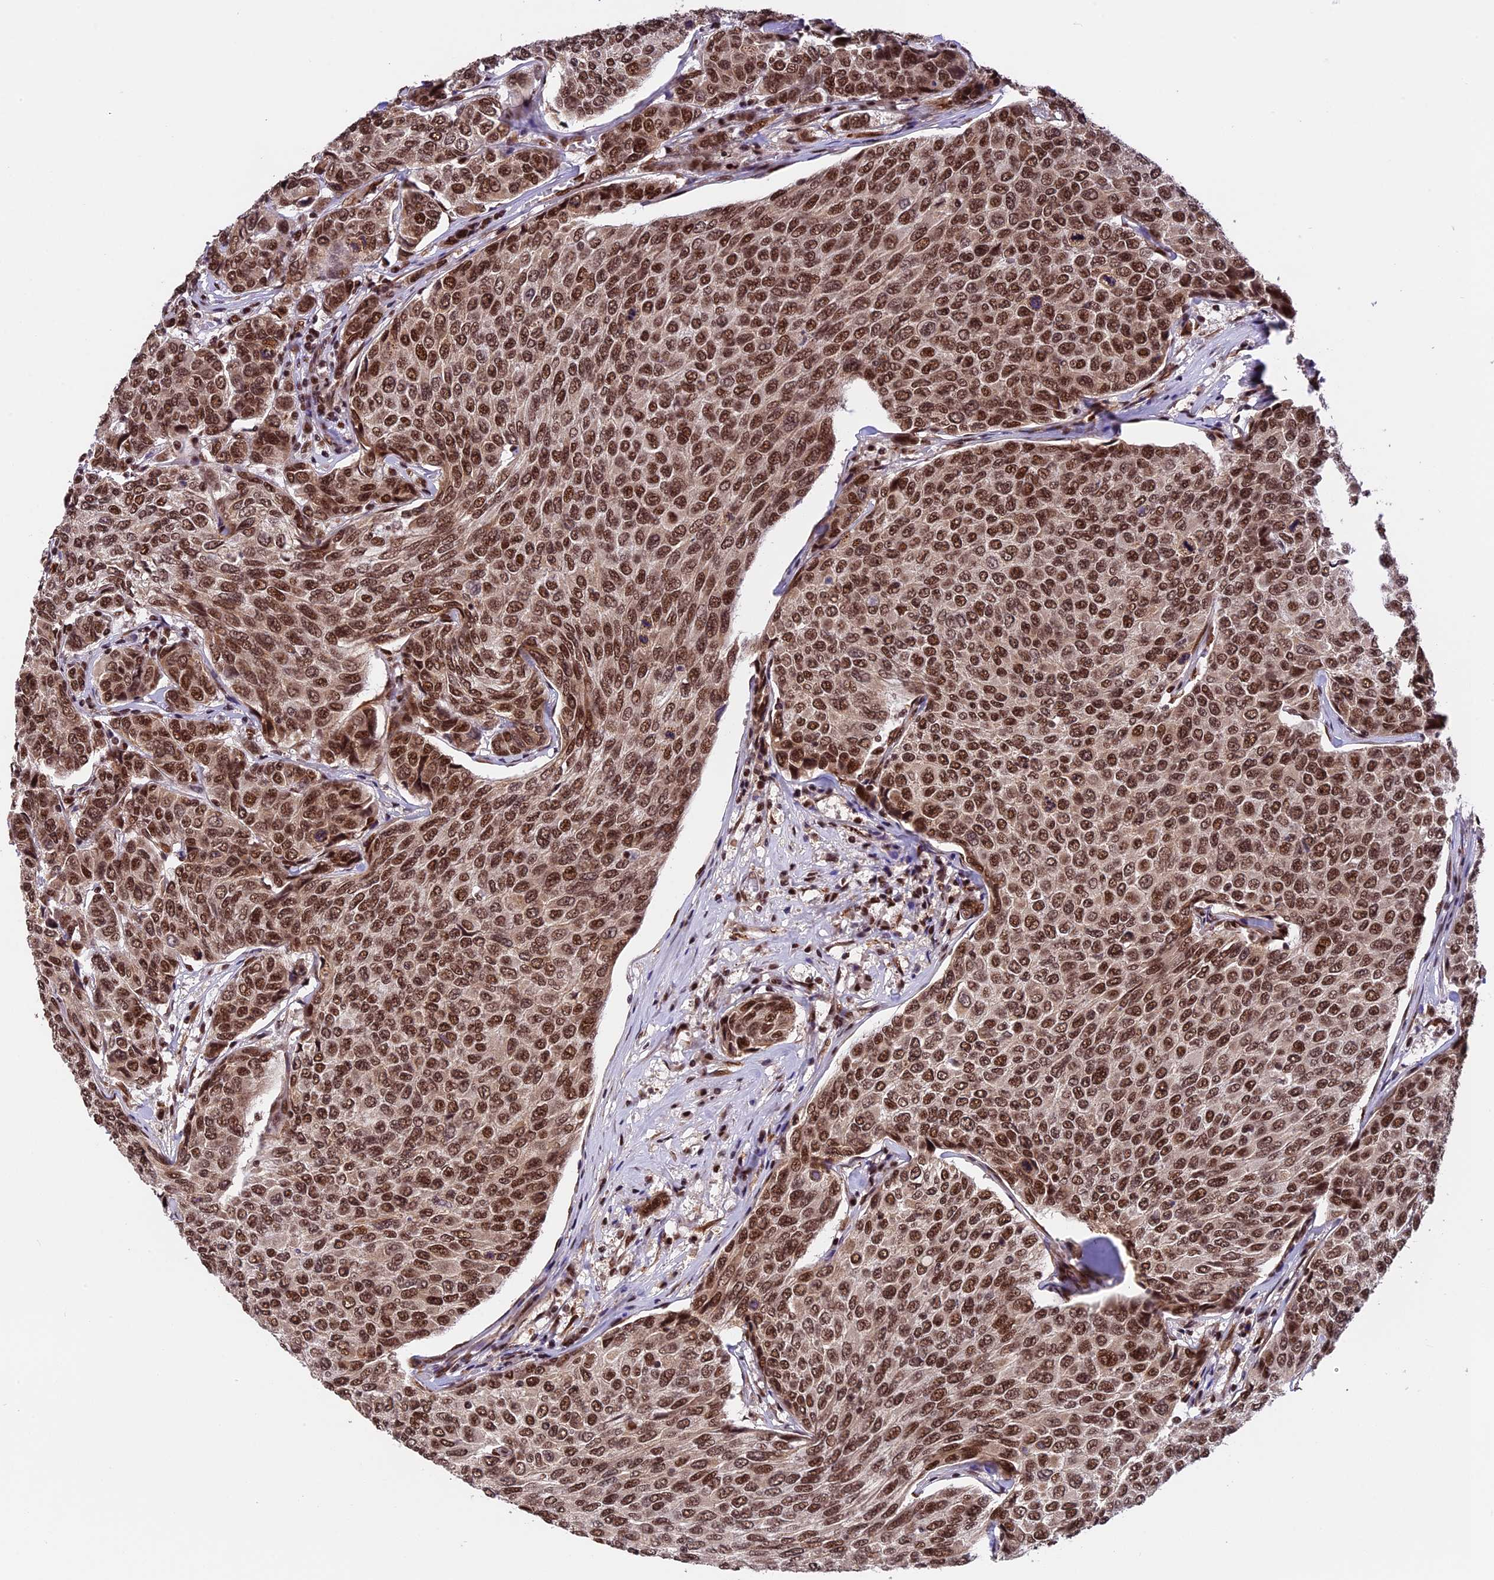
{"staining": {"intensity": "strong", "quantity": ">75%", "location": "nuclear"}, "tissue": "breast cancer", "cell_type": "Tumor cells", "image_type": "cancer", "snomed": [{"axis": "morphology", "description": "Duct carcinoma"}, {"axis": "topography", "description": "Breast"}], "caption": "Immunohistochemical staining of breast cancer (invasive ductal carcinoma) demonstrates strong nuclear protein positivity in approximately >75% of tumor cells. The staining was performed using DAB (3,3'-diaminobenzidine) to visualize the protein expression in brown, while the nuclei were stained in blue with hematoxylin (Magnification: 20x).", "gene": "RAMAC", "patient": {"sex": "female", "age": 55}}